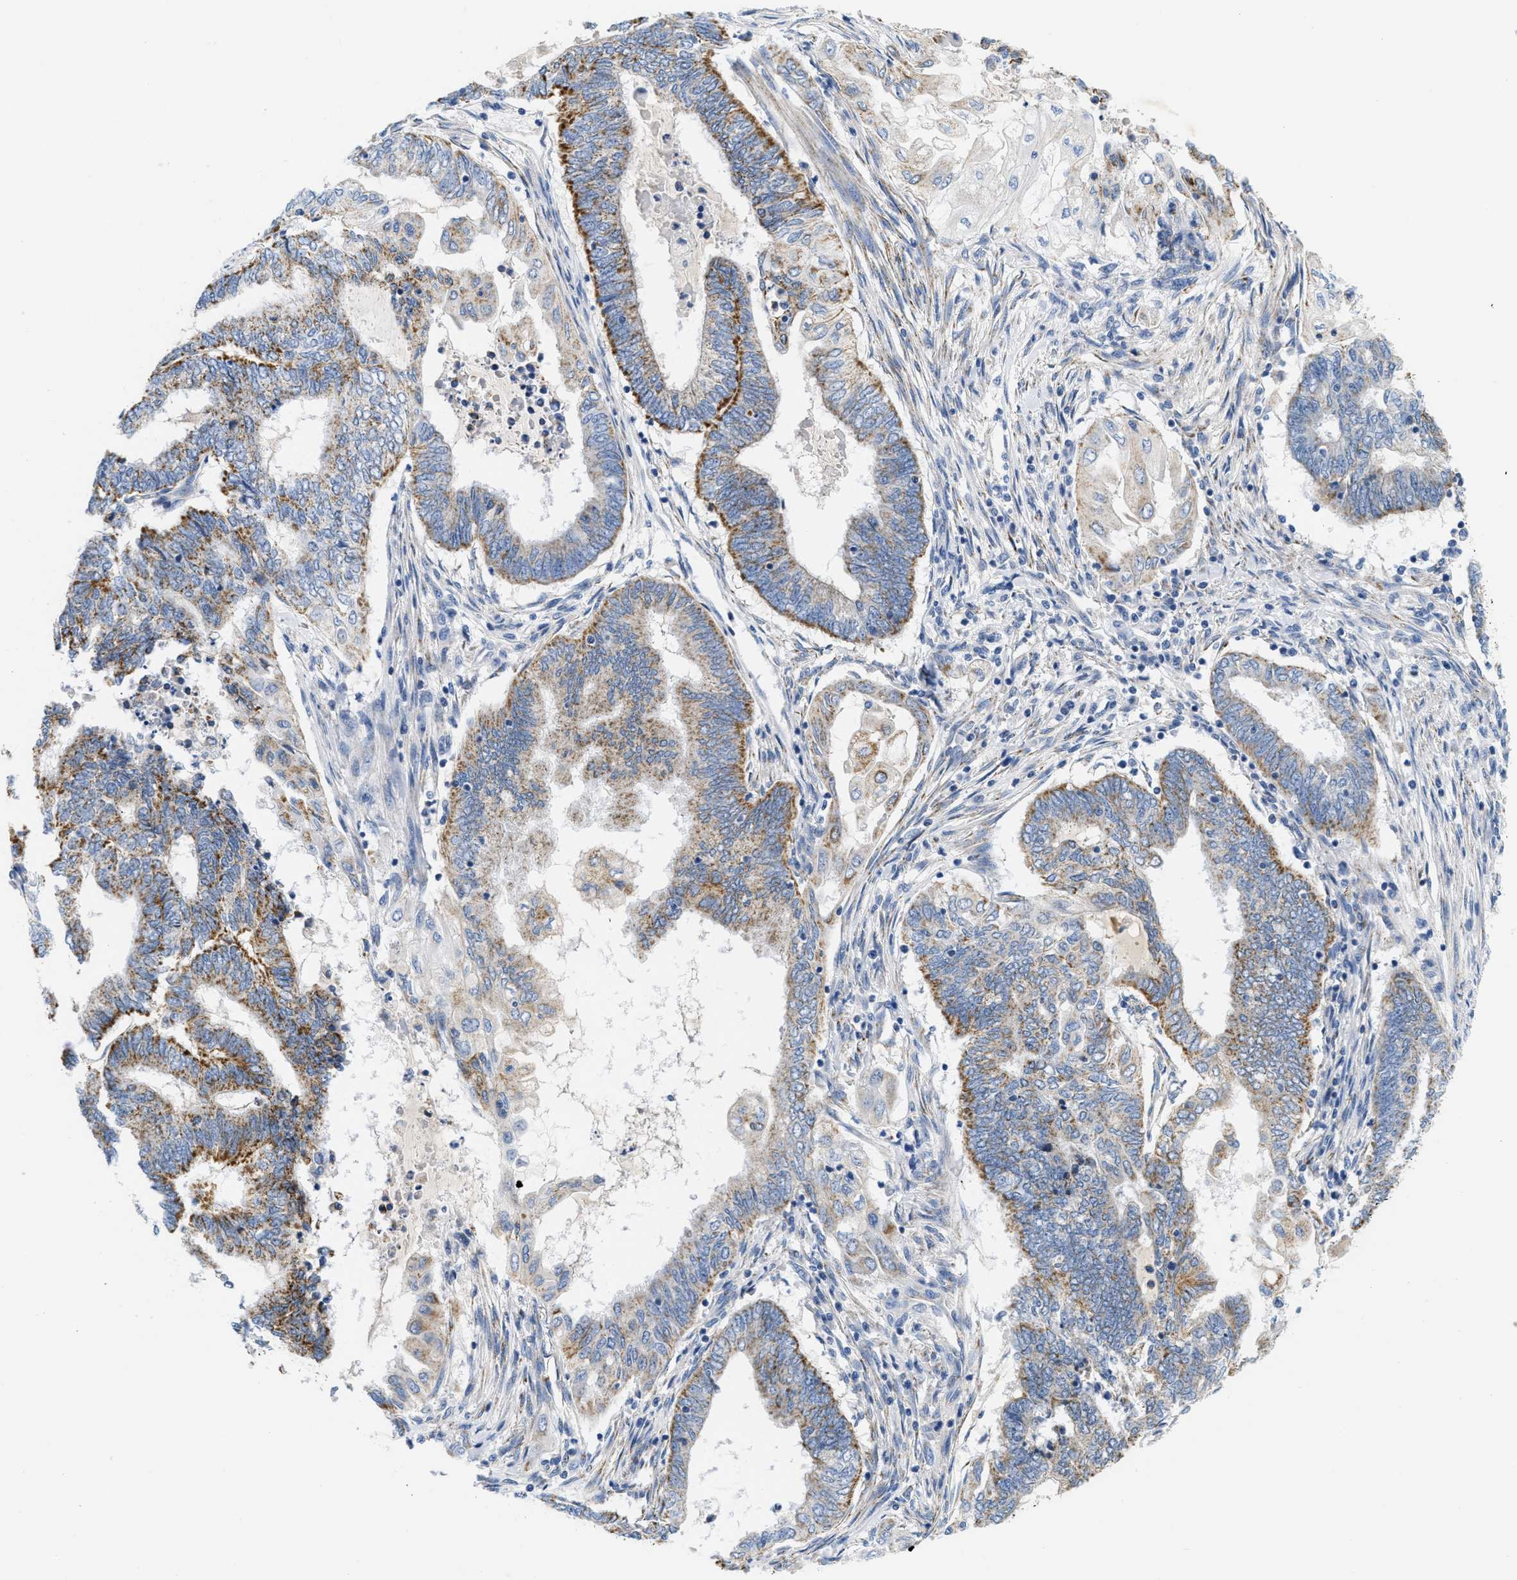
{"staining": {"intensity": "moderate", "quantity": ">75%", "location": "cytoplasmic/membranous"}, "tissue": "endometrial cancer", "cell_type": "Tumor cells", "image_type": "cancer", "snomed": [{"axis": "morphology", "description": "Adenocarcinoma, NOS"}, {"axis": "topography", "description": "Uterus"}, {"axis": "topography", "description": "Endometrium"}], "caption": "Moderate cytoplasmic/membranous positivity for a protein is identified in approximately >75% of tumor cells of endometrial cancer (adenocarcinoma) using immunohistochemistry (IHC).", "gene": "KCNJ5", "patient": {"sex": "female", "age": 70}}